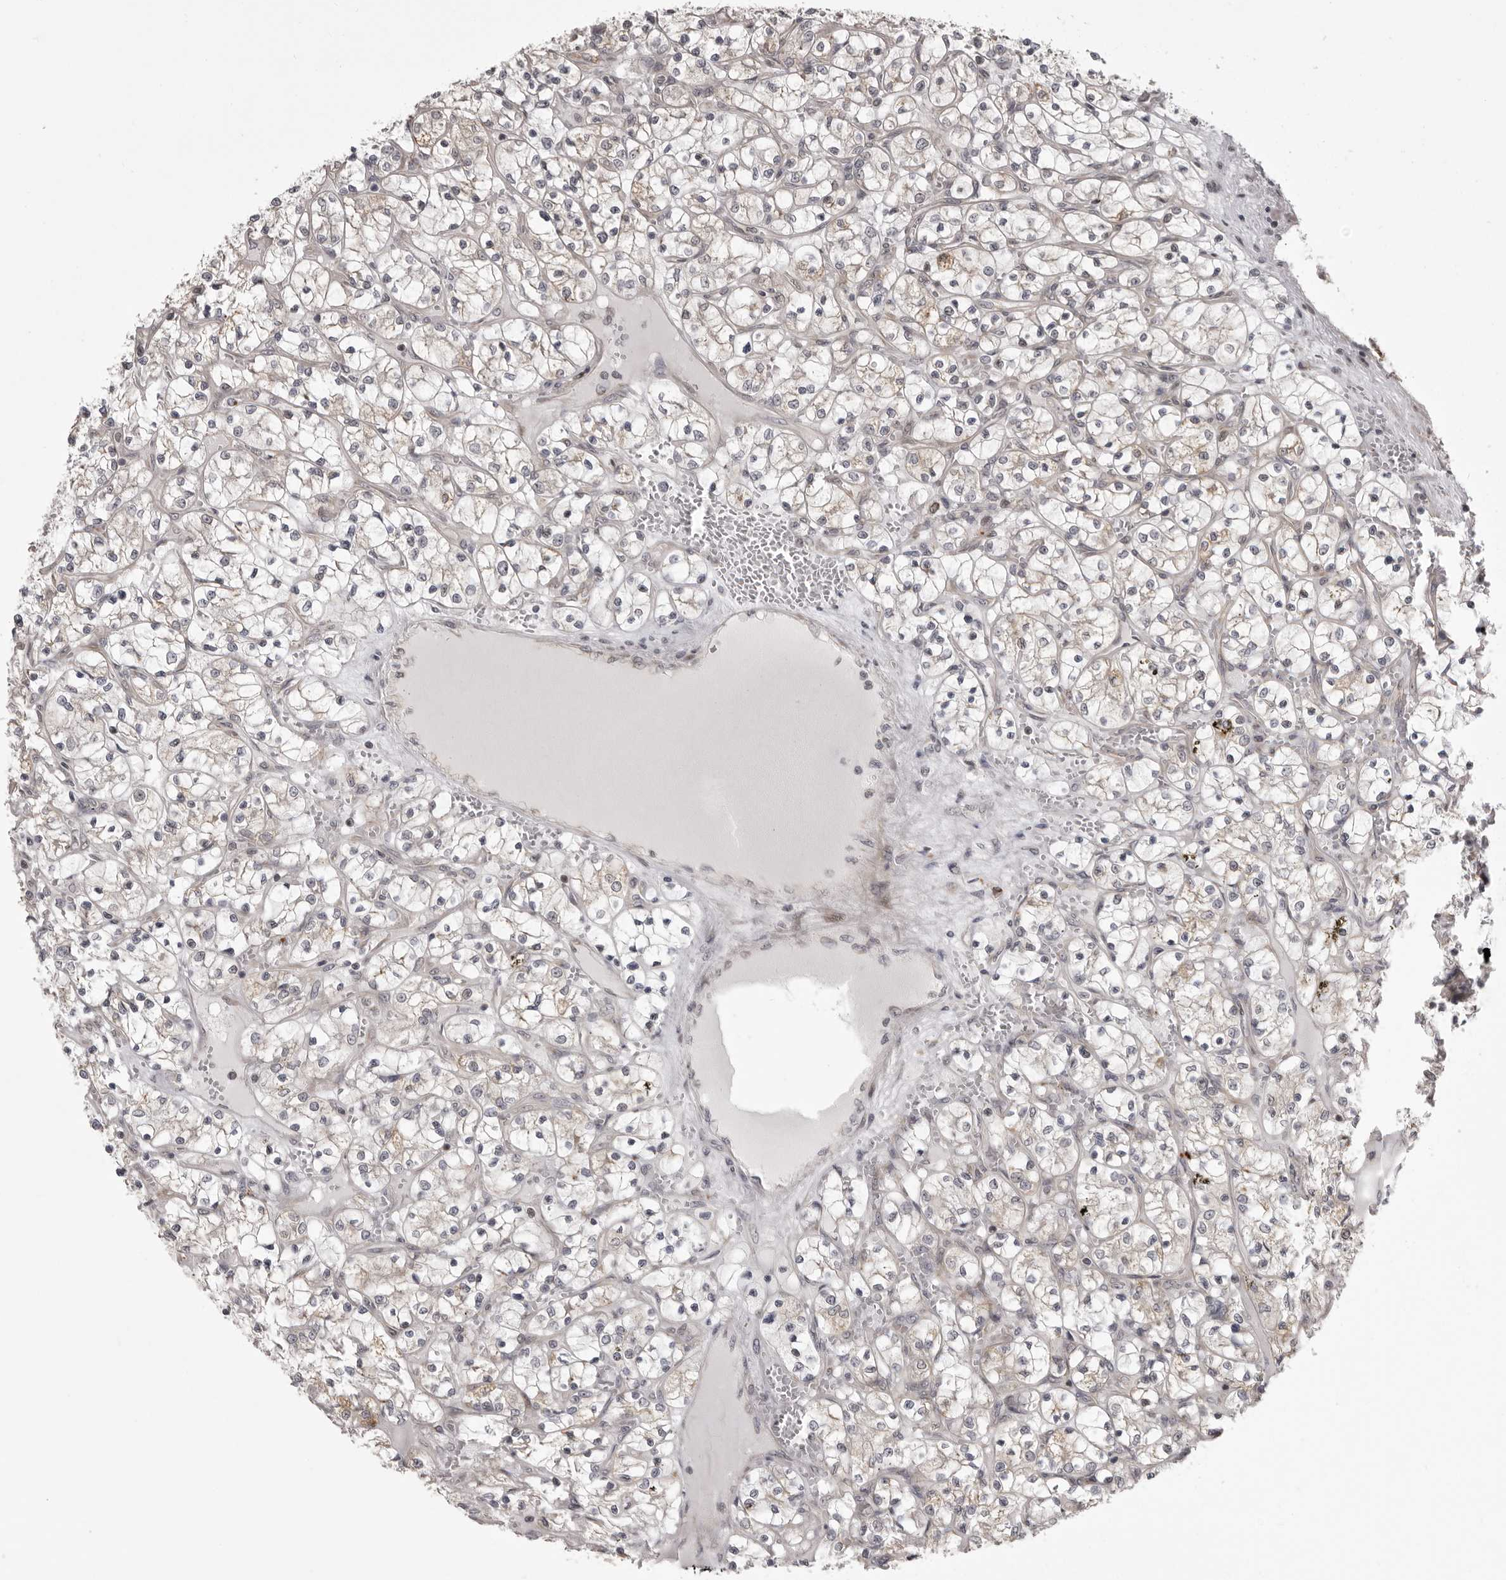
{"staining": {"intensity": "weak", "quantity": "<25%", "location": "cytoplasmic/membranous,nuclear"}, "tissue": "renal cancer", "cell_type": "Tumor cells", "image_type": "cancer", "snomed": [{"axis": "morphology", "description": "Adenocarcinoma, NOS"}, {"axis": "topography", "description": "Kidney"}], "caption": "Photomicrograph shows no significant protein positivity in tumor cells of renal adenocarcinoma.", "gene": "C1orf109", "patient": {"sex": "female", "age": 69}}